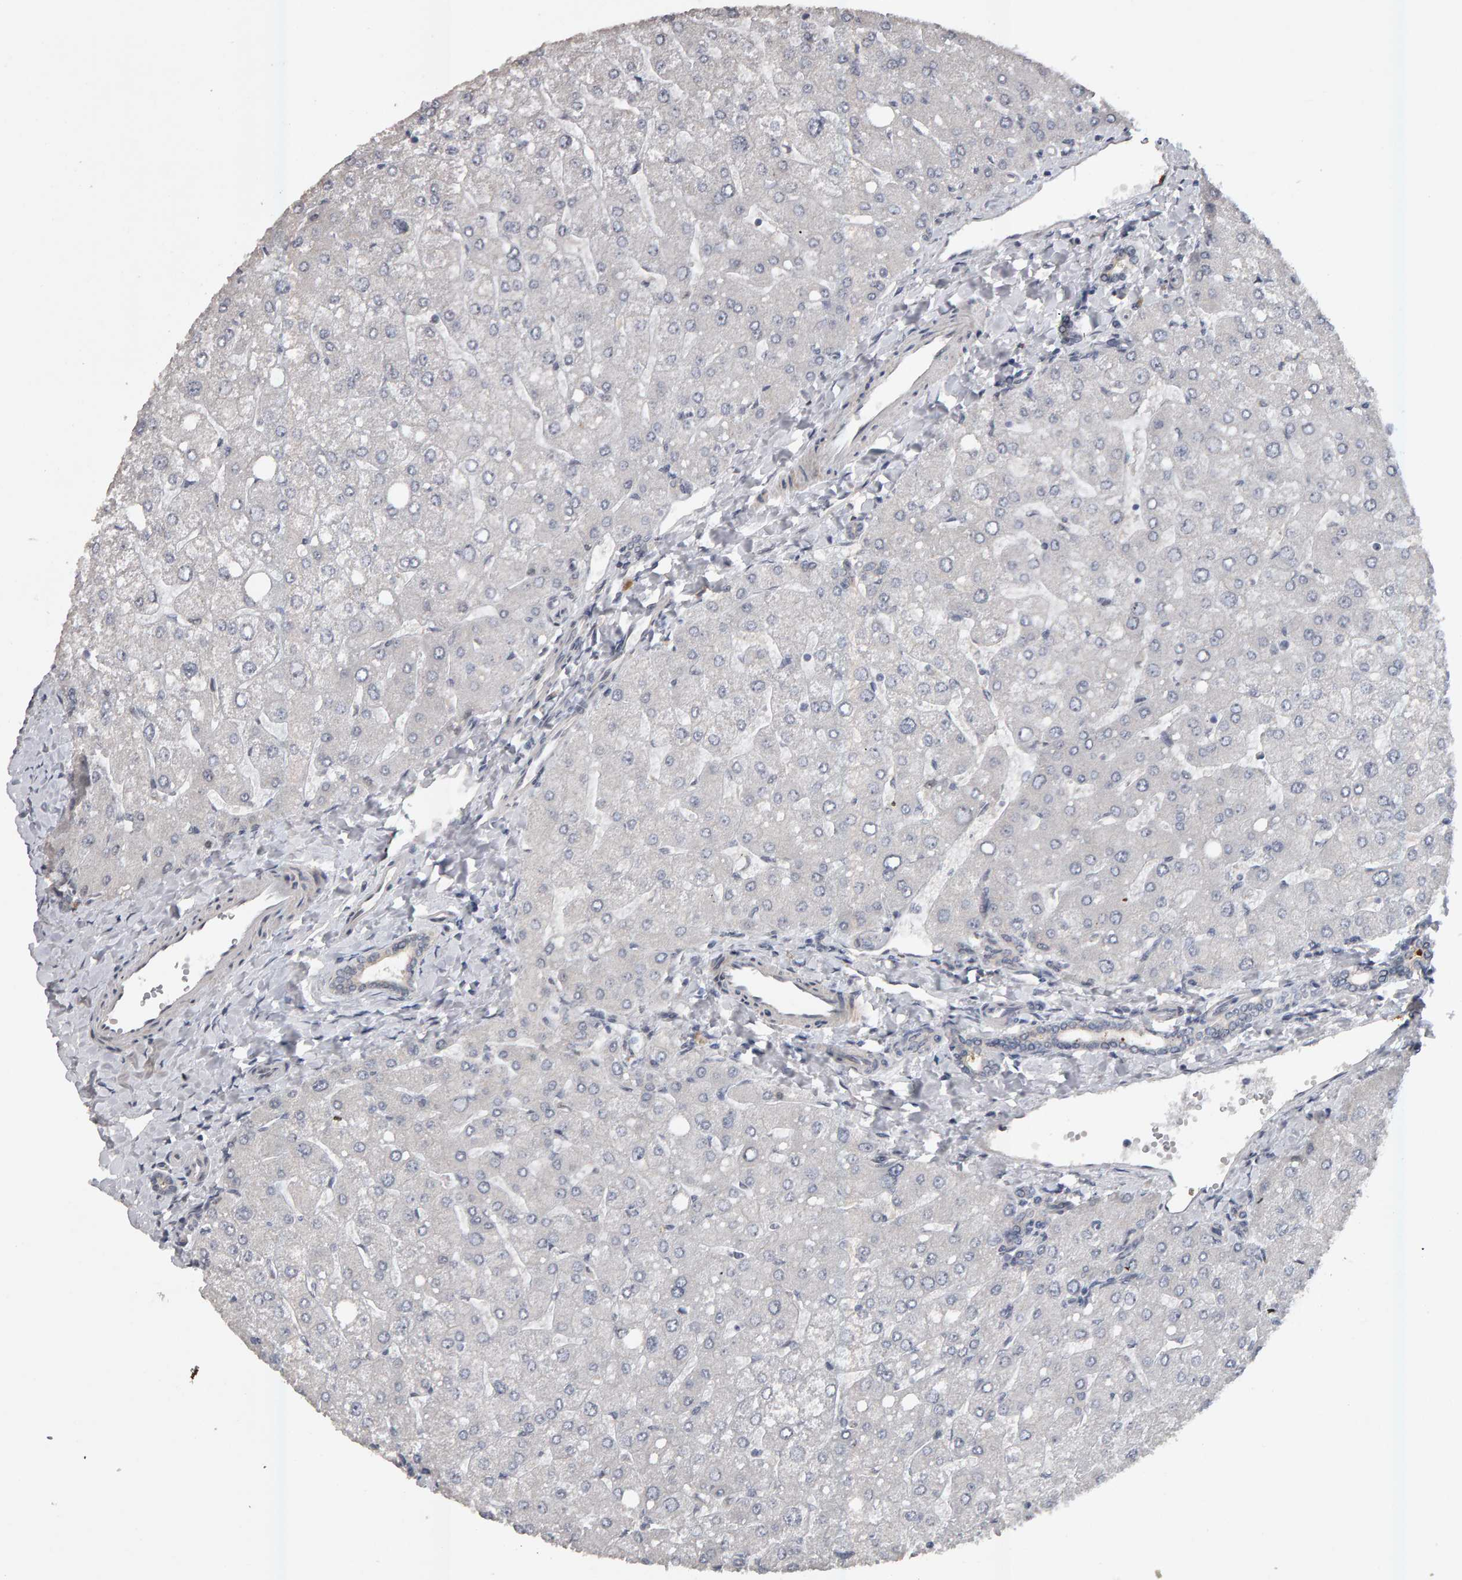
{"staining": {"intensity": "negative", "quantity": "none", "location": "none"}, "tissue": "liver", "cell_type": "Cholangiocytes", "image_type": "normal", "snomed": [{"axis": "morphology", "description": "Normal tissue, NOS"}, {"axis": "topography", "description": "Liver"}], "caption": "This is an immunohistochemistry micrograph of unremarkable human liver. There is no expression in cholangiocytes.", "gene": "IPO8", "patient": {"sex": "male", "age": 55}}